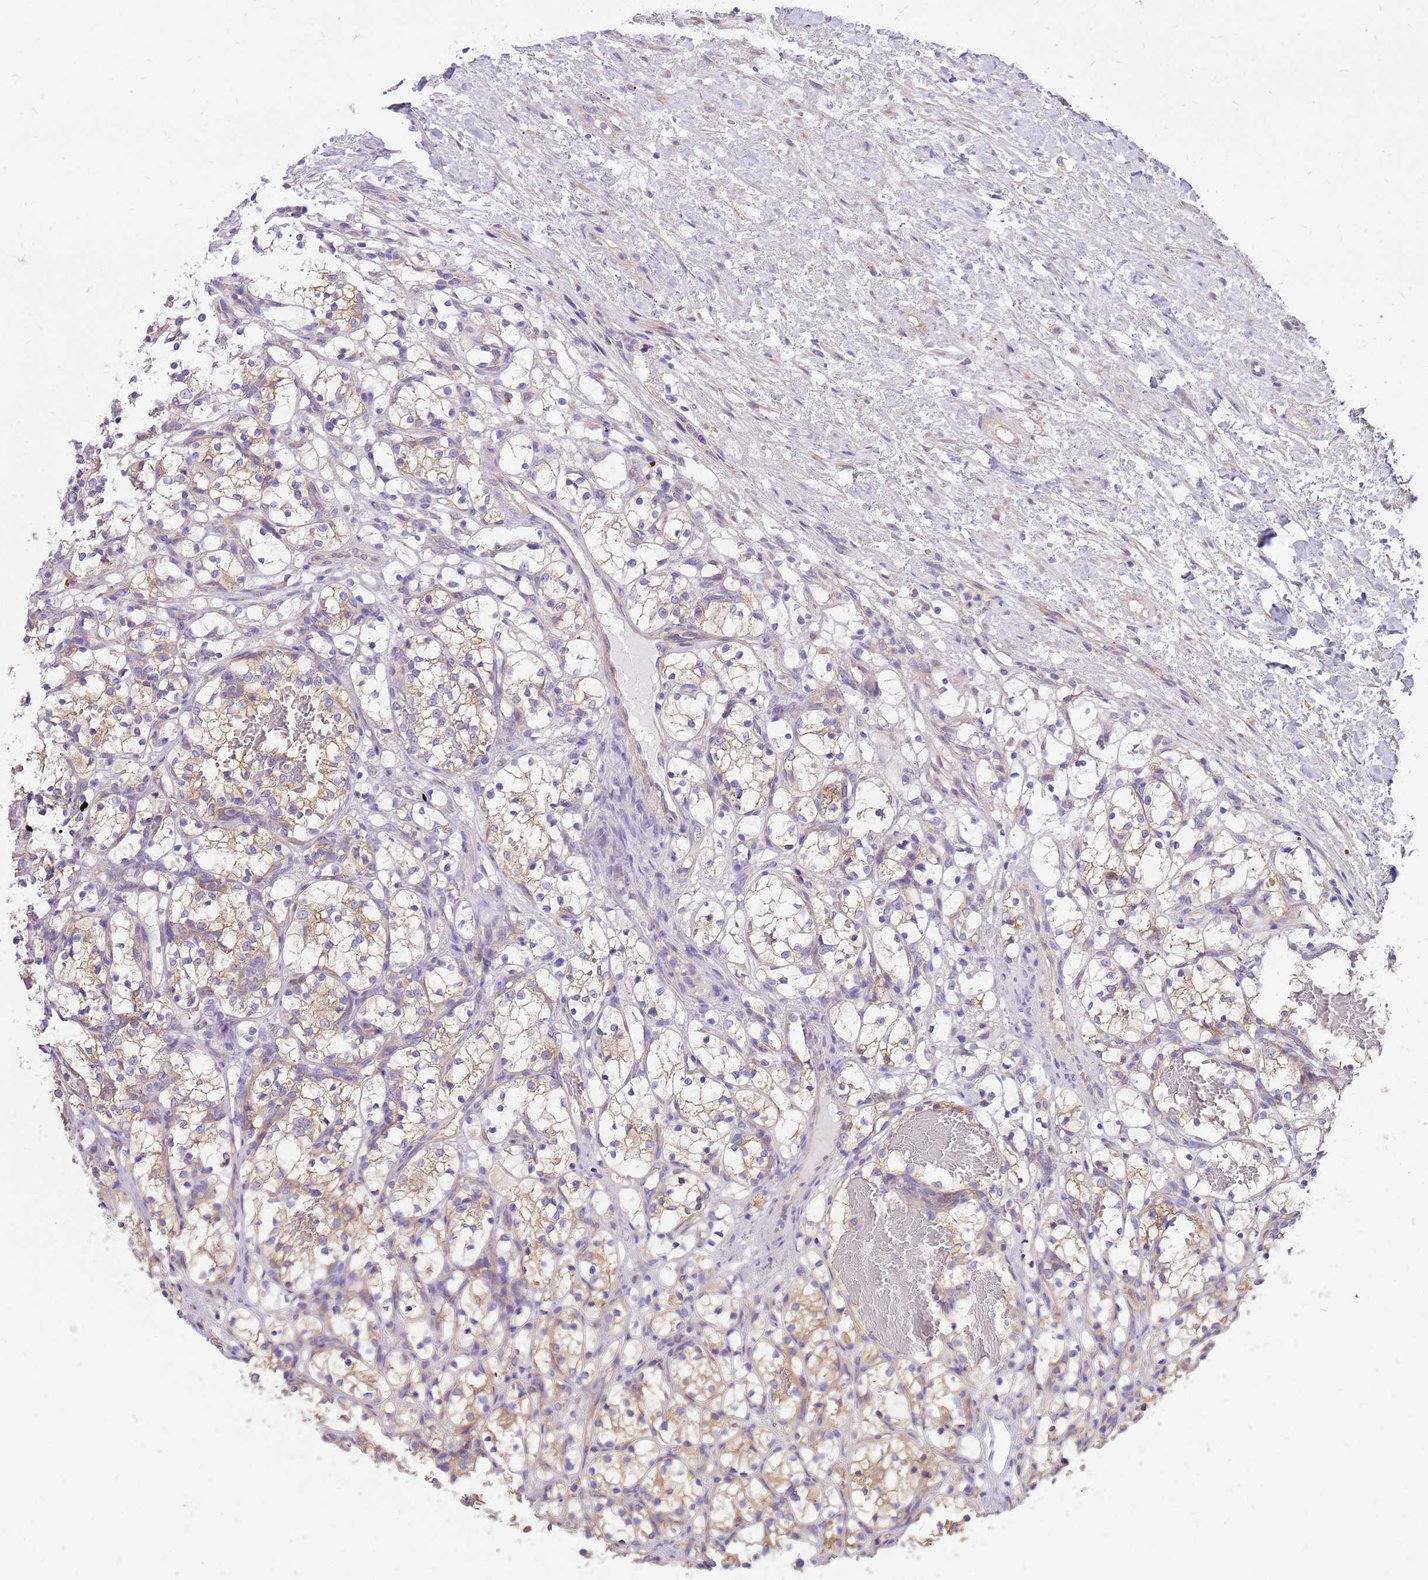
{"staining": {"intensity": "weak", "quantity": "25%-75%", "location": "cytoplasmic/membranous"}, "tissue": "renal cancer", "cell_type": "Tumor cells", "image_type": "cancer", "snomed": [{"axis": "morphology", "description": "Adenocarcinoma, NOS"}, {"axis": "topography", "description": "Kidney"}], "caption": "Immunohistochemical staining of human renal cancer reveals low levels of weak cytoplasmic/membranous staining in about 25%-75% of tumor cells.", "gene": "WASHC4", "patient": {"sex": "female", "age": 69}}